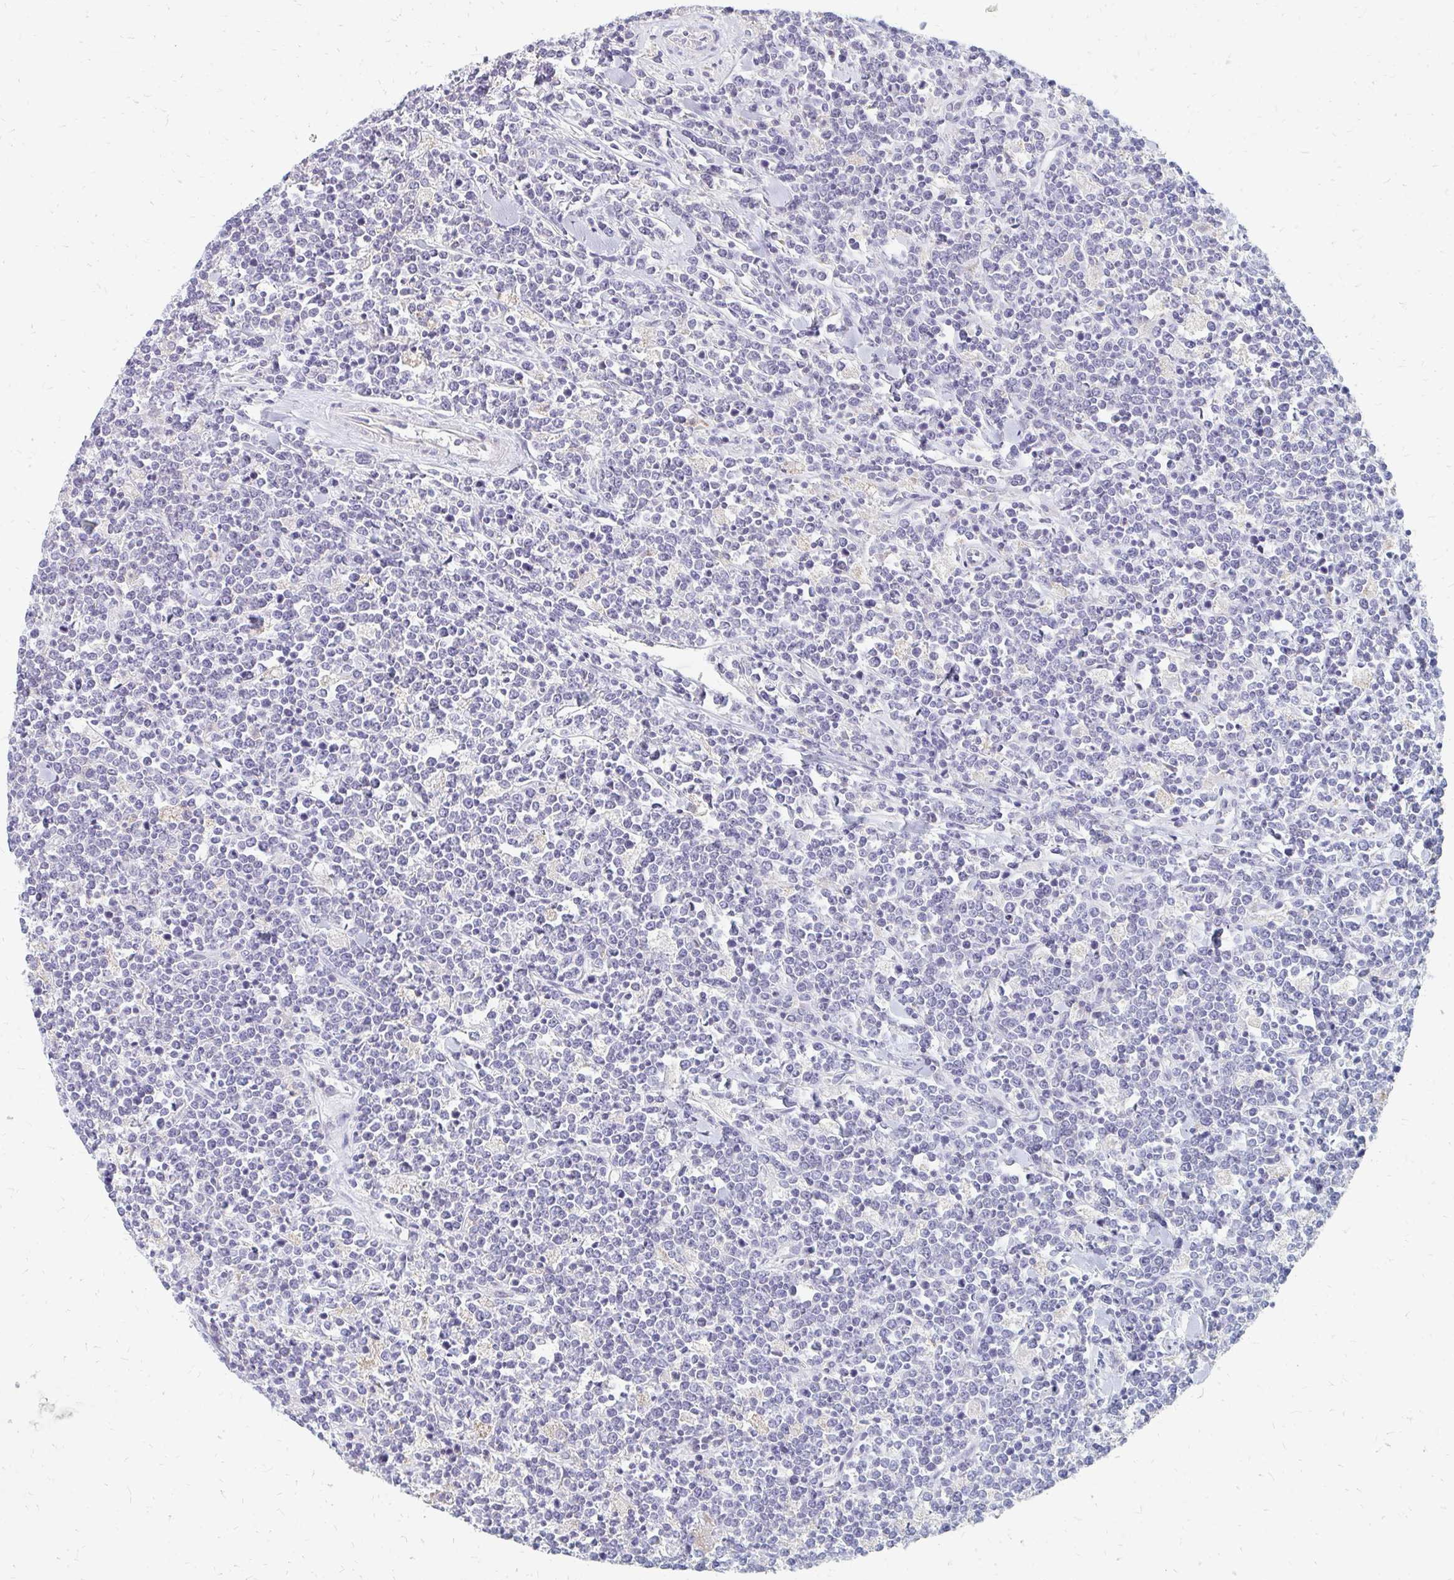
{"staining": {"intensity": "negative", "quantity": "none", "location": "none"}, "tissue": "lymphoma", "cell_type": "Tumor cells", "image_type": "cancer", "snomed": [{"axis": "morphology", "description": "Malignant lymphoma, non-Hodgkin's type, High grade"}, {"axis": "topography", "description": "Small intestine"}, {"axis": "topography", "description": "Colon"}], "caption": "This is an IHC micrograph of lymphoma. There is no positivity in tumor cells.", "gene": "OR10V1", "patient": {"sex": "male", "age": 8}}